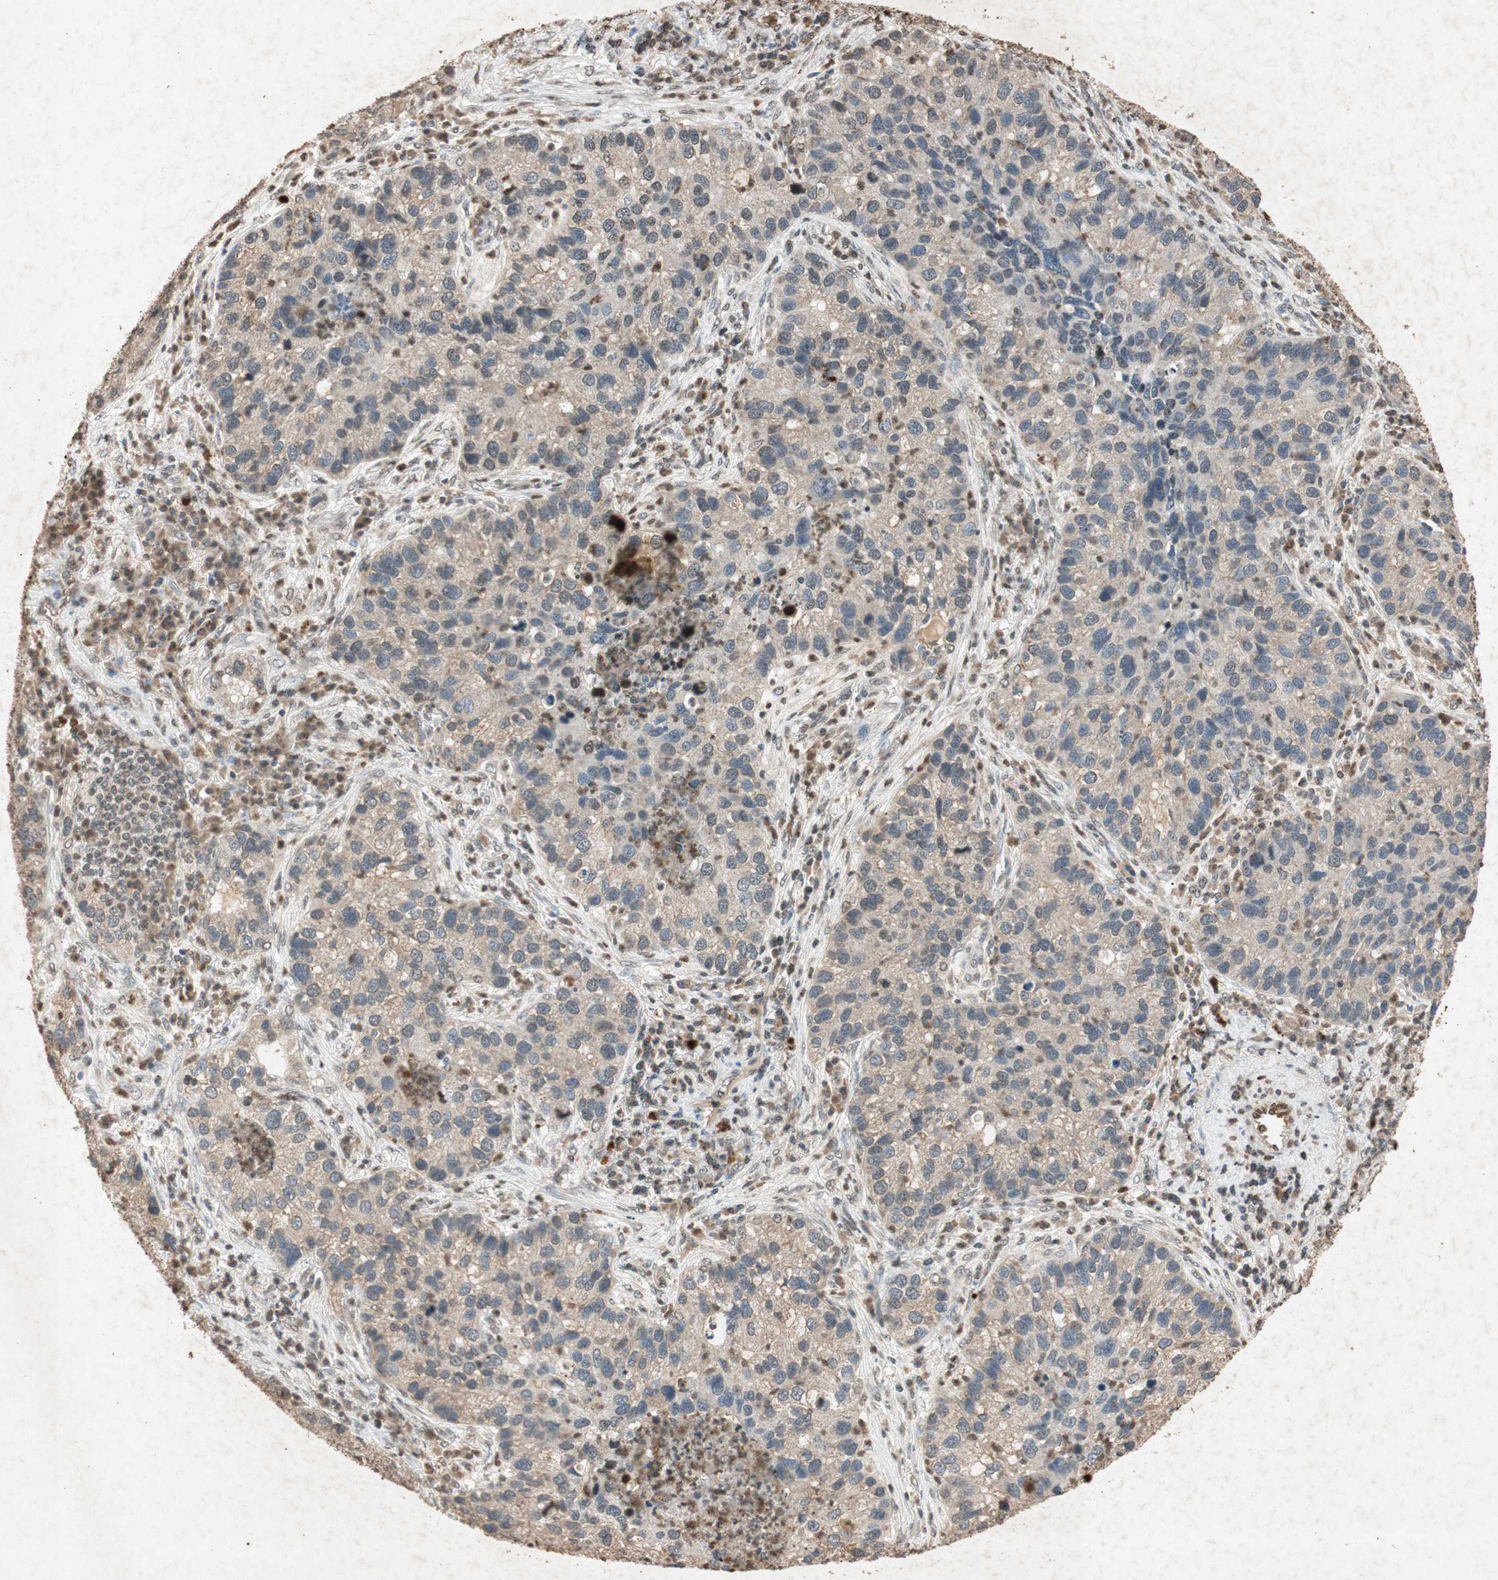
{"staining": {"intensity": "weak", "quantity": ">75%", "location": "cytoplasmic/membranous"}, "tissue": "lung cancer", "cell_type": "Tumor cells", "image_type": "cancer", "snomed": [{"axis": "morphology", "description": "Normal tissue, NOS"}, {"axis": "morphology", "description": "Adenocarcinoma, NOS"}, {"axis": "topography", "description": "Bronchus"}, {"axis": "topography", "description": "Lung"}], "caption": "The histopathology image reveals a brown stain indicating the presence of a protein in the cytoplasmic/membranous of tumor cells in lung adenocarcinoma.", "gene": "MSRB1", "patient": {"sex": "male", "age": 54}}